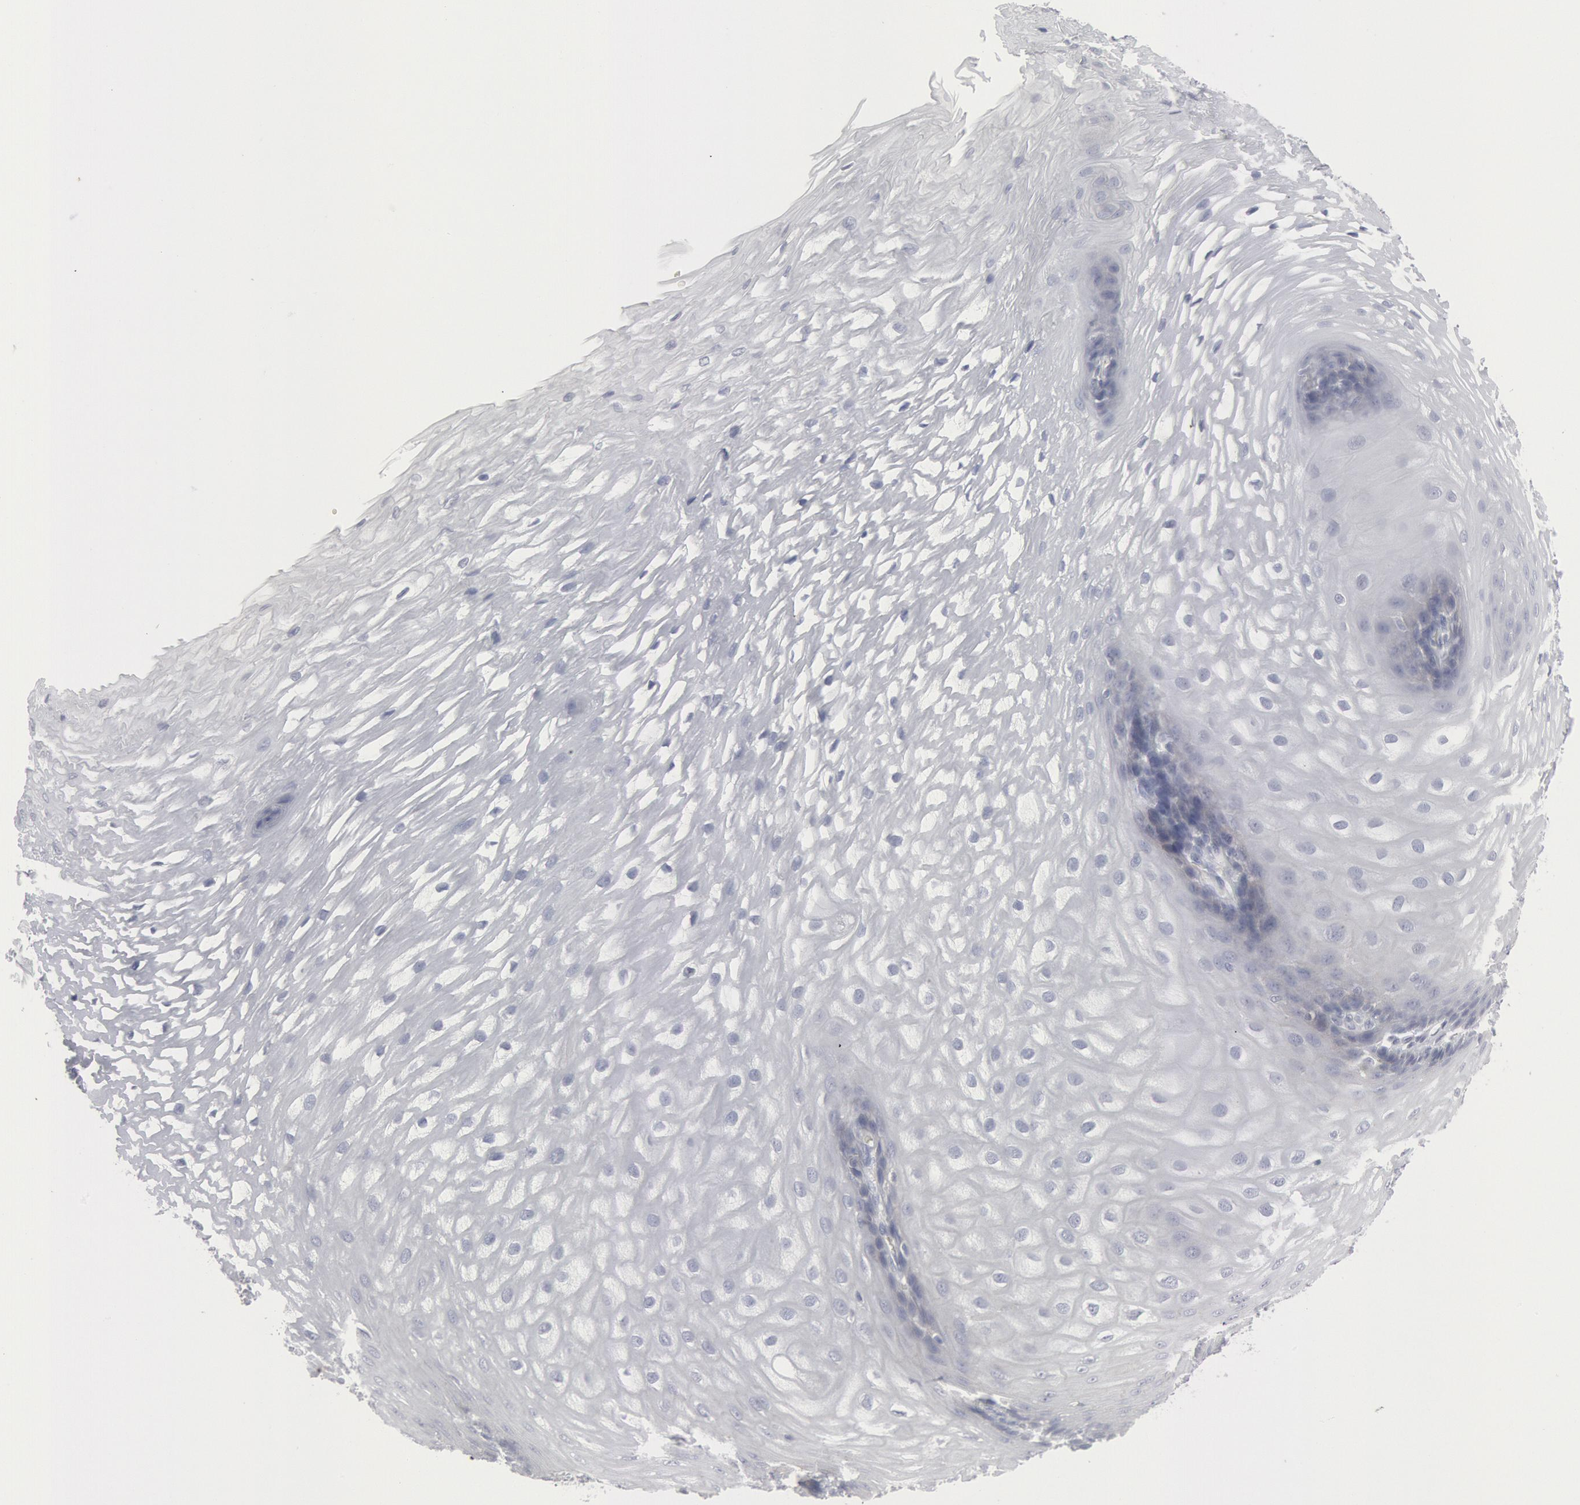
{"staining": {"intensity": "negative", "quantity": "none", "location": "none"}, "tissue": "esophagus", "cell_type": "Squamous epithelial cells", "image_type": "normal", "snomed": [{"axis": "morphology", "description": "Normal tissue, NOS"}, {"axis": "morphology", "description": "Adenocarcinoma, NOS"}, {"axis": "topography", "description": "Esophagus"}, {"axis": "topography", "description": "Stomach"}], "caption": "A micrograph of esophagus stained for a protein shows no brown staining in squamous epithelial cells. (Brightfield microscopy of DAB immunohistochemistry (IHC) at high magnification).", "gene": "DMC1", "patient": {"sex": "male", "age": 62}}